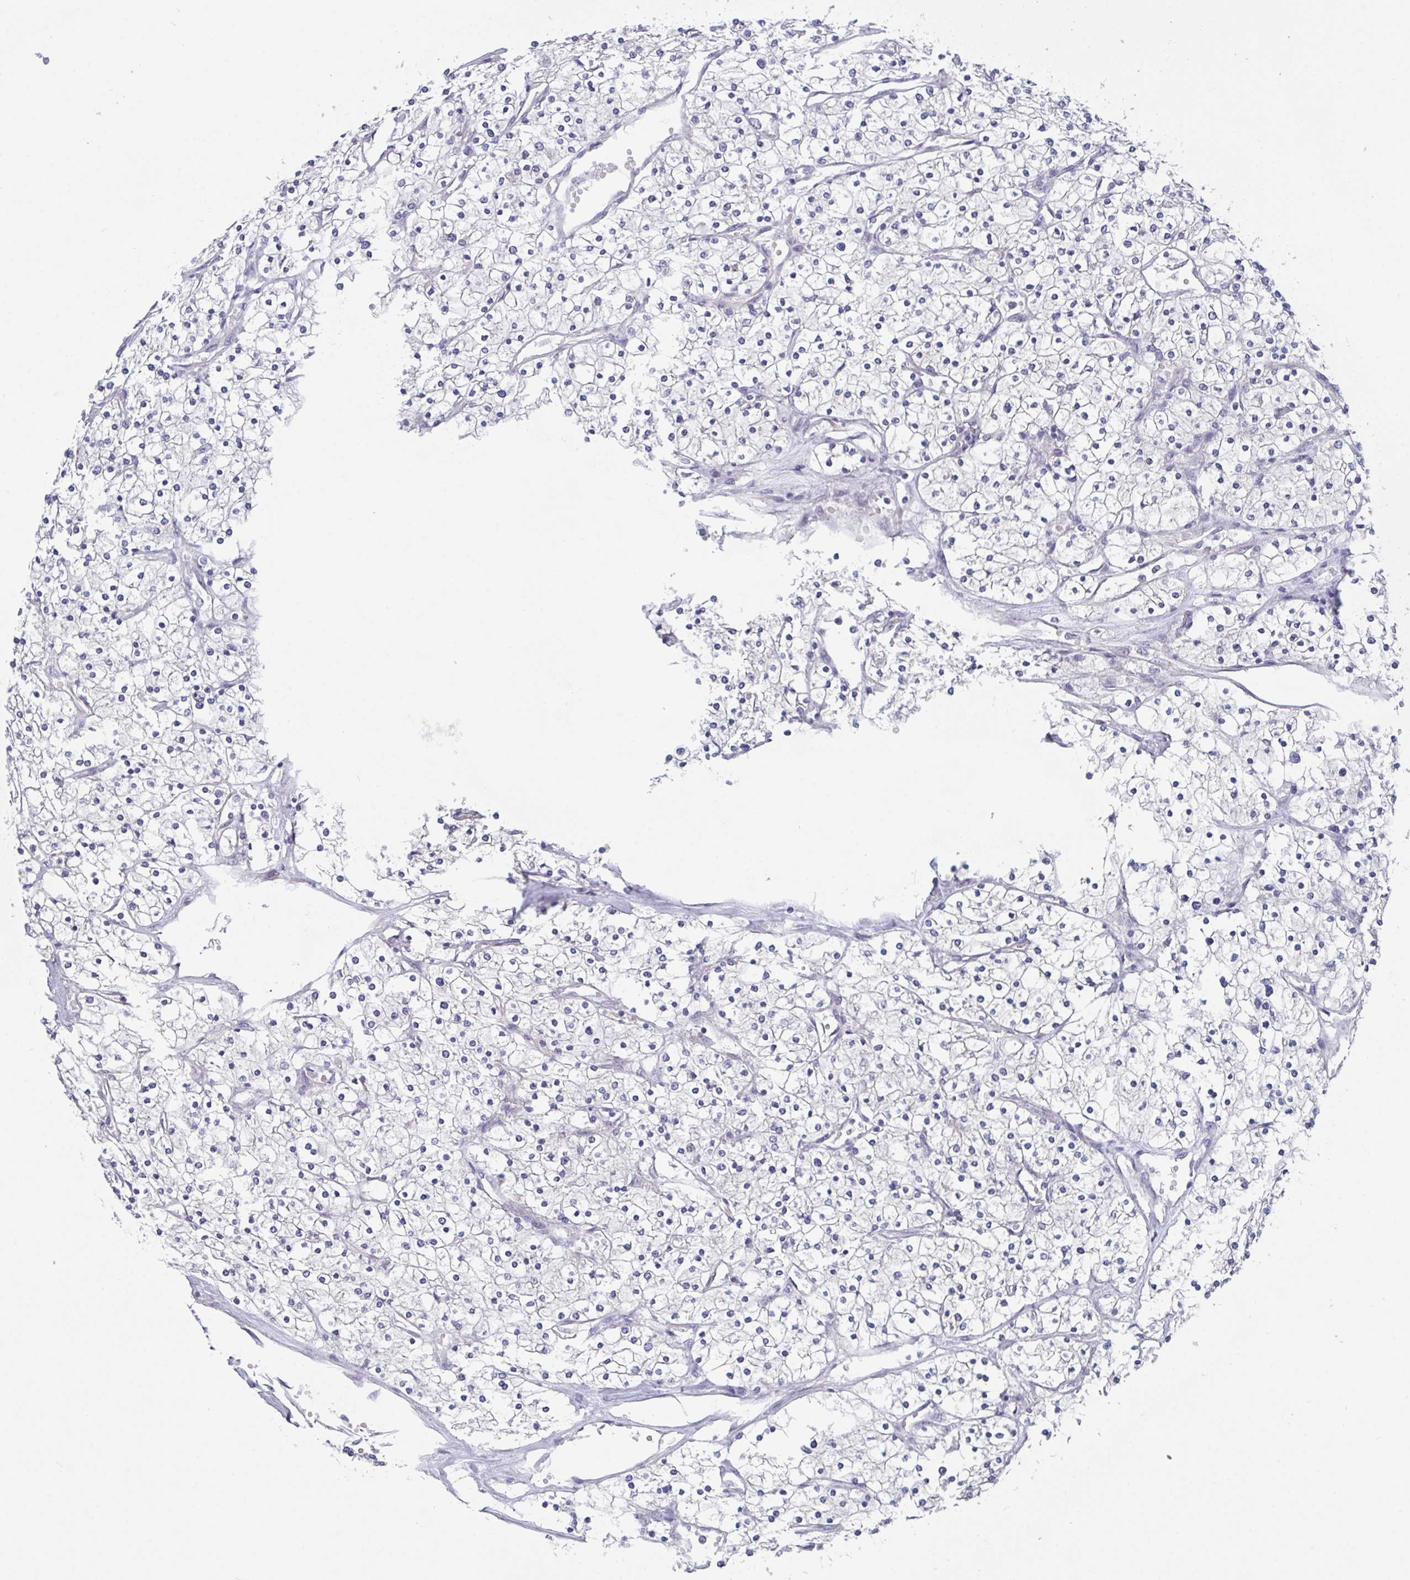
{"staining": {"intensity": "negative", "quantity": "none", "location": "none"}, "tissue": "renal cancer", "cell_type": "Tumor cells", "image_type": "cancer", "snomed": [{"axis": "morphology", "description": "Adenocarcinoma, NOS"}, {"axis": "topography", "description": "Kidney"}], "caption": "Tumor cells show no significant protein positivity in adenocarcinoma (renal).", "gene": "RBM18", "patient": {"sex": "male", "age": 80}}